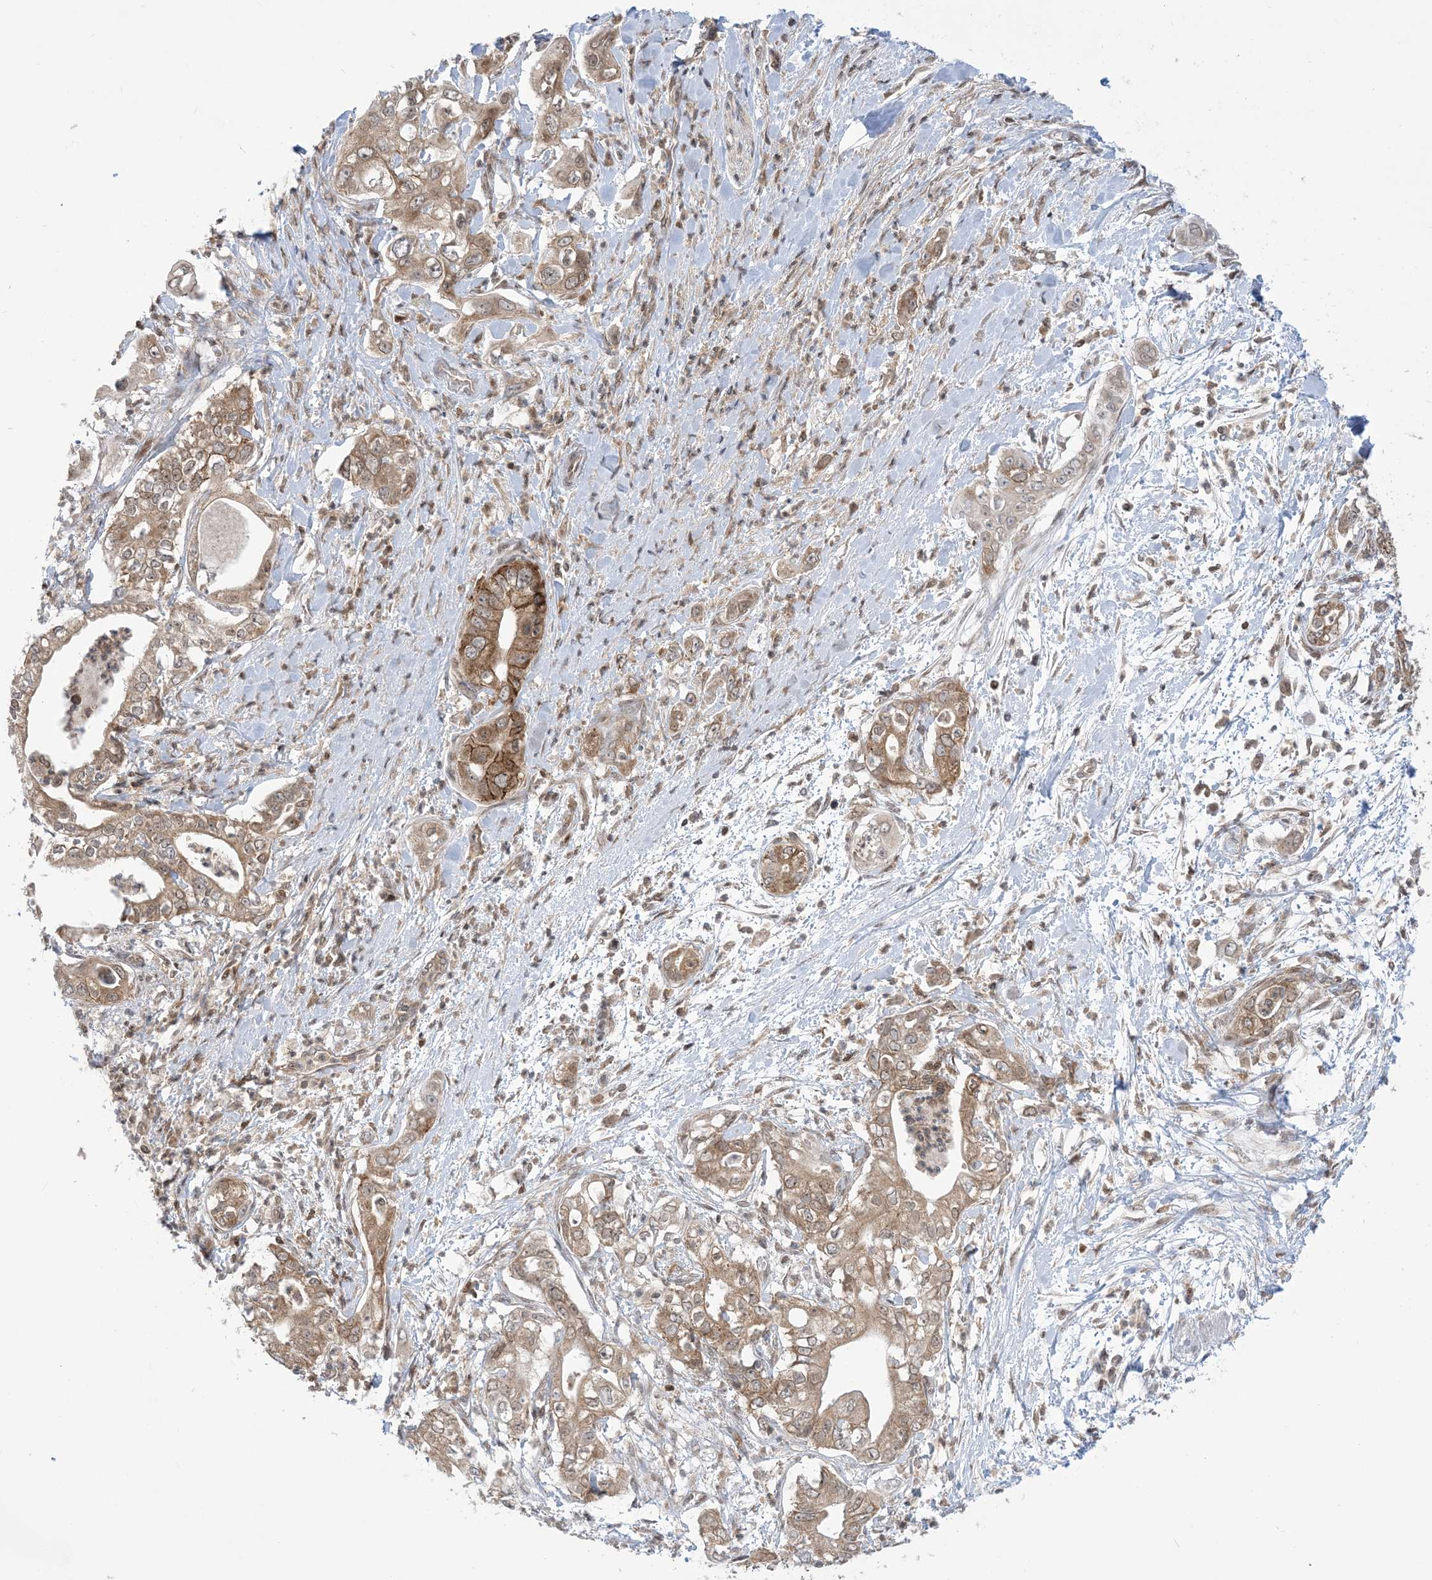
{"staining": {"intensity": "moderate", "quantity": ">75%", "location": "cytoplasmic/membranous"}, "tissue": "pancreatic cancer", "cell_type": "Tumor cells", "image_type": "cancer", "snomed": [{"axis": "morphology", "description": "Adenocarcinoma, NOS"}, {"axis": "topography", "description": "Pancreas"}], "caption": "This photomicrograph displays pancreatic cancer (adenocarcinoma) stained with immunohistochemistry (IHC) to label a protein in brown. The cytoplasmic/membranous of tumor cells show moderate positivity for the protein. Nuclei are counter-stained blue.", "gene": "CASP4", "patient": {"sex": "female", "age": 78}}